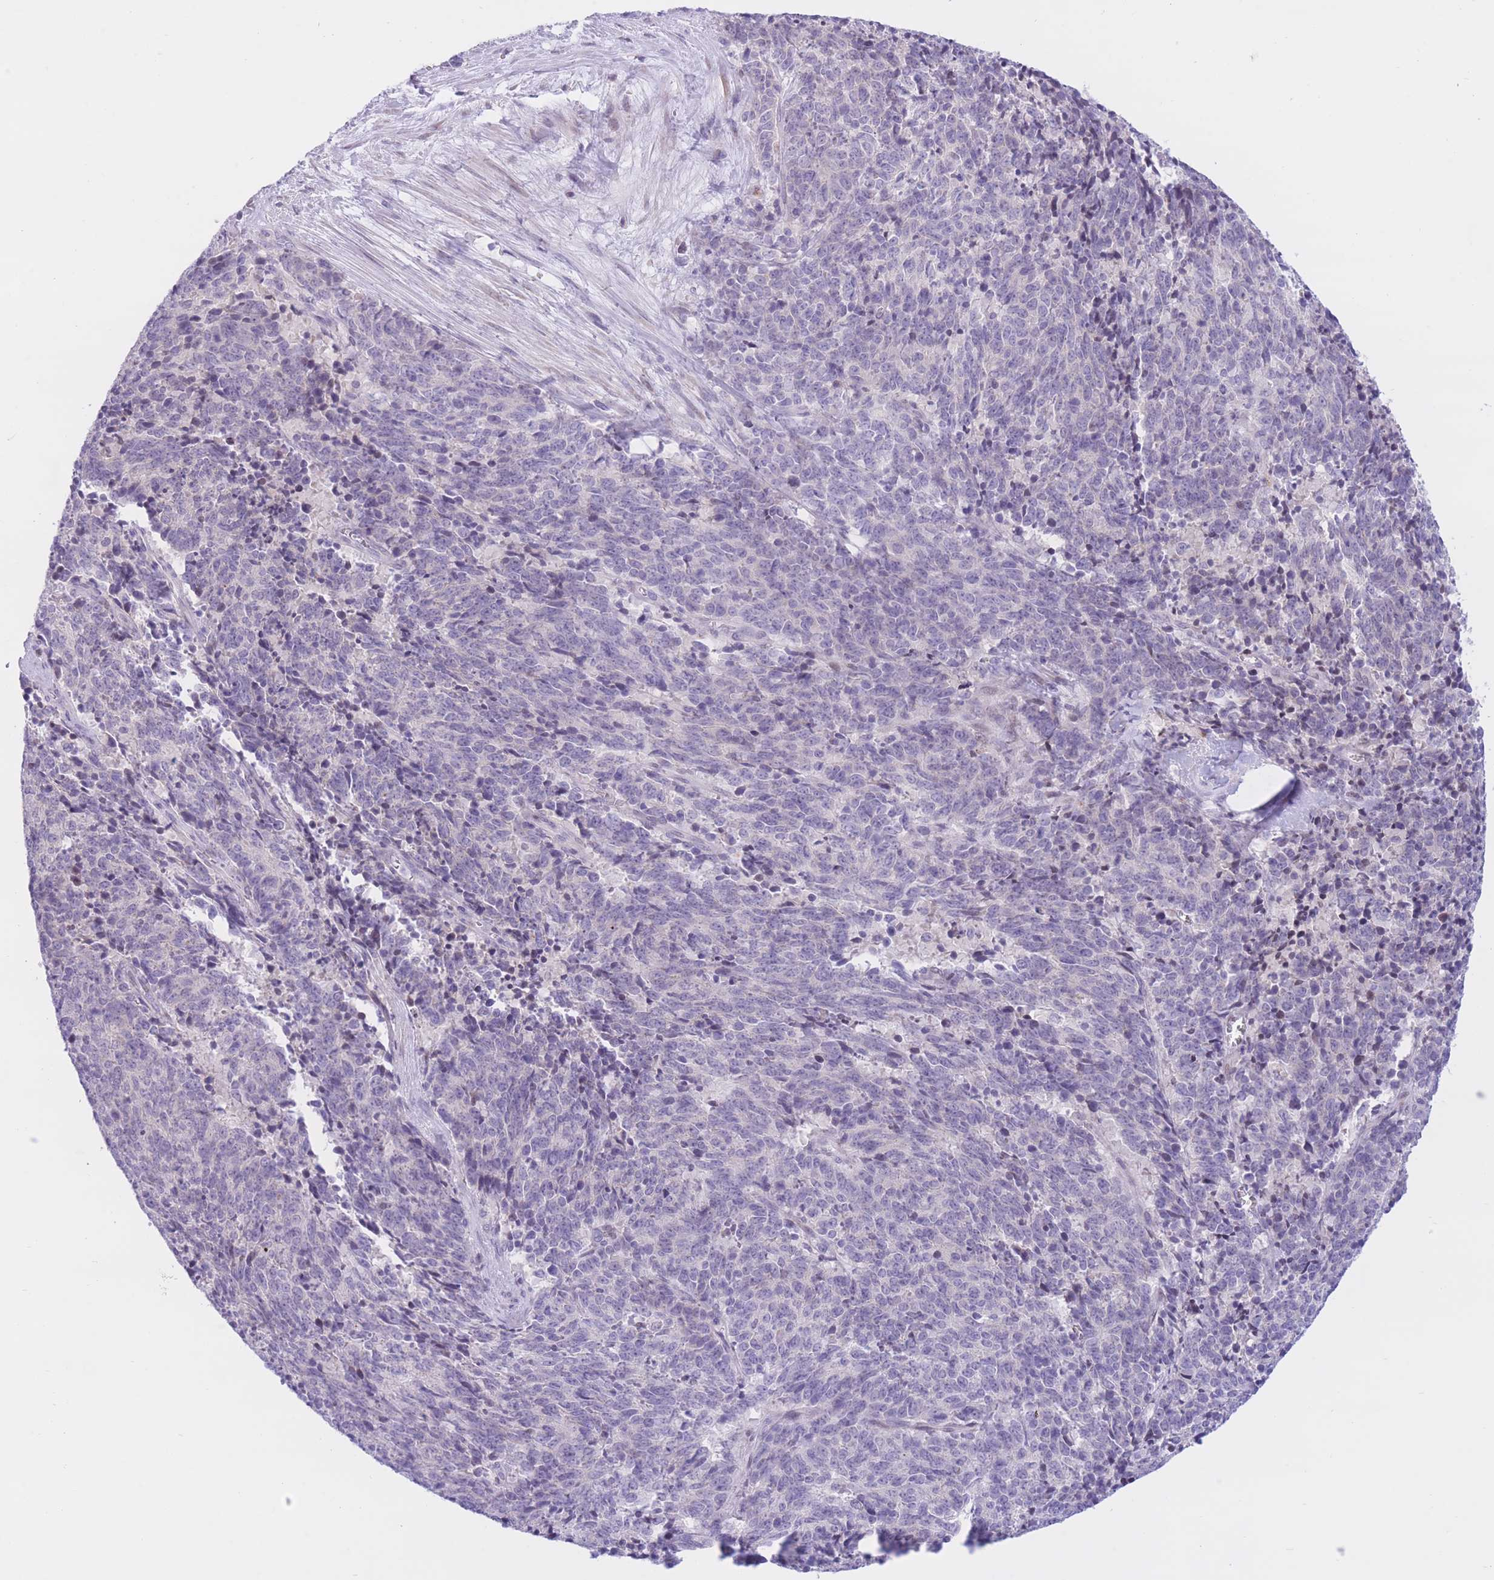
{"staining": {"intensity": "negative", "quantity": "none", "location": "none"}, "tissue": "cervical cancer", "cell_type": "Tumor cells", "image_type": "cancer", "snomed": [{"axis": "morphology", "description": "Squamous cell carcinoma, NOS"}, {"axis": "topography", "description": "Cervix"}], "caption": "Image shows no significant protein positivity in tumor cells of cervical squamous cell carcinoma.", "gene": "RPL39L", "patient": {"sex": "female", "age": 29}}